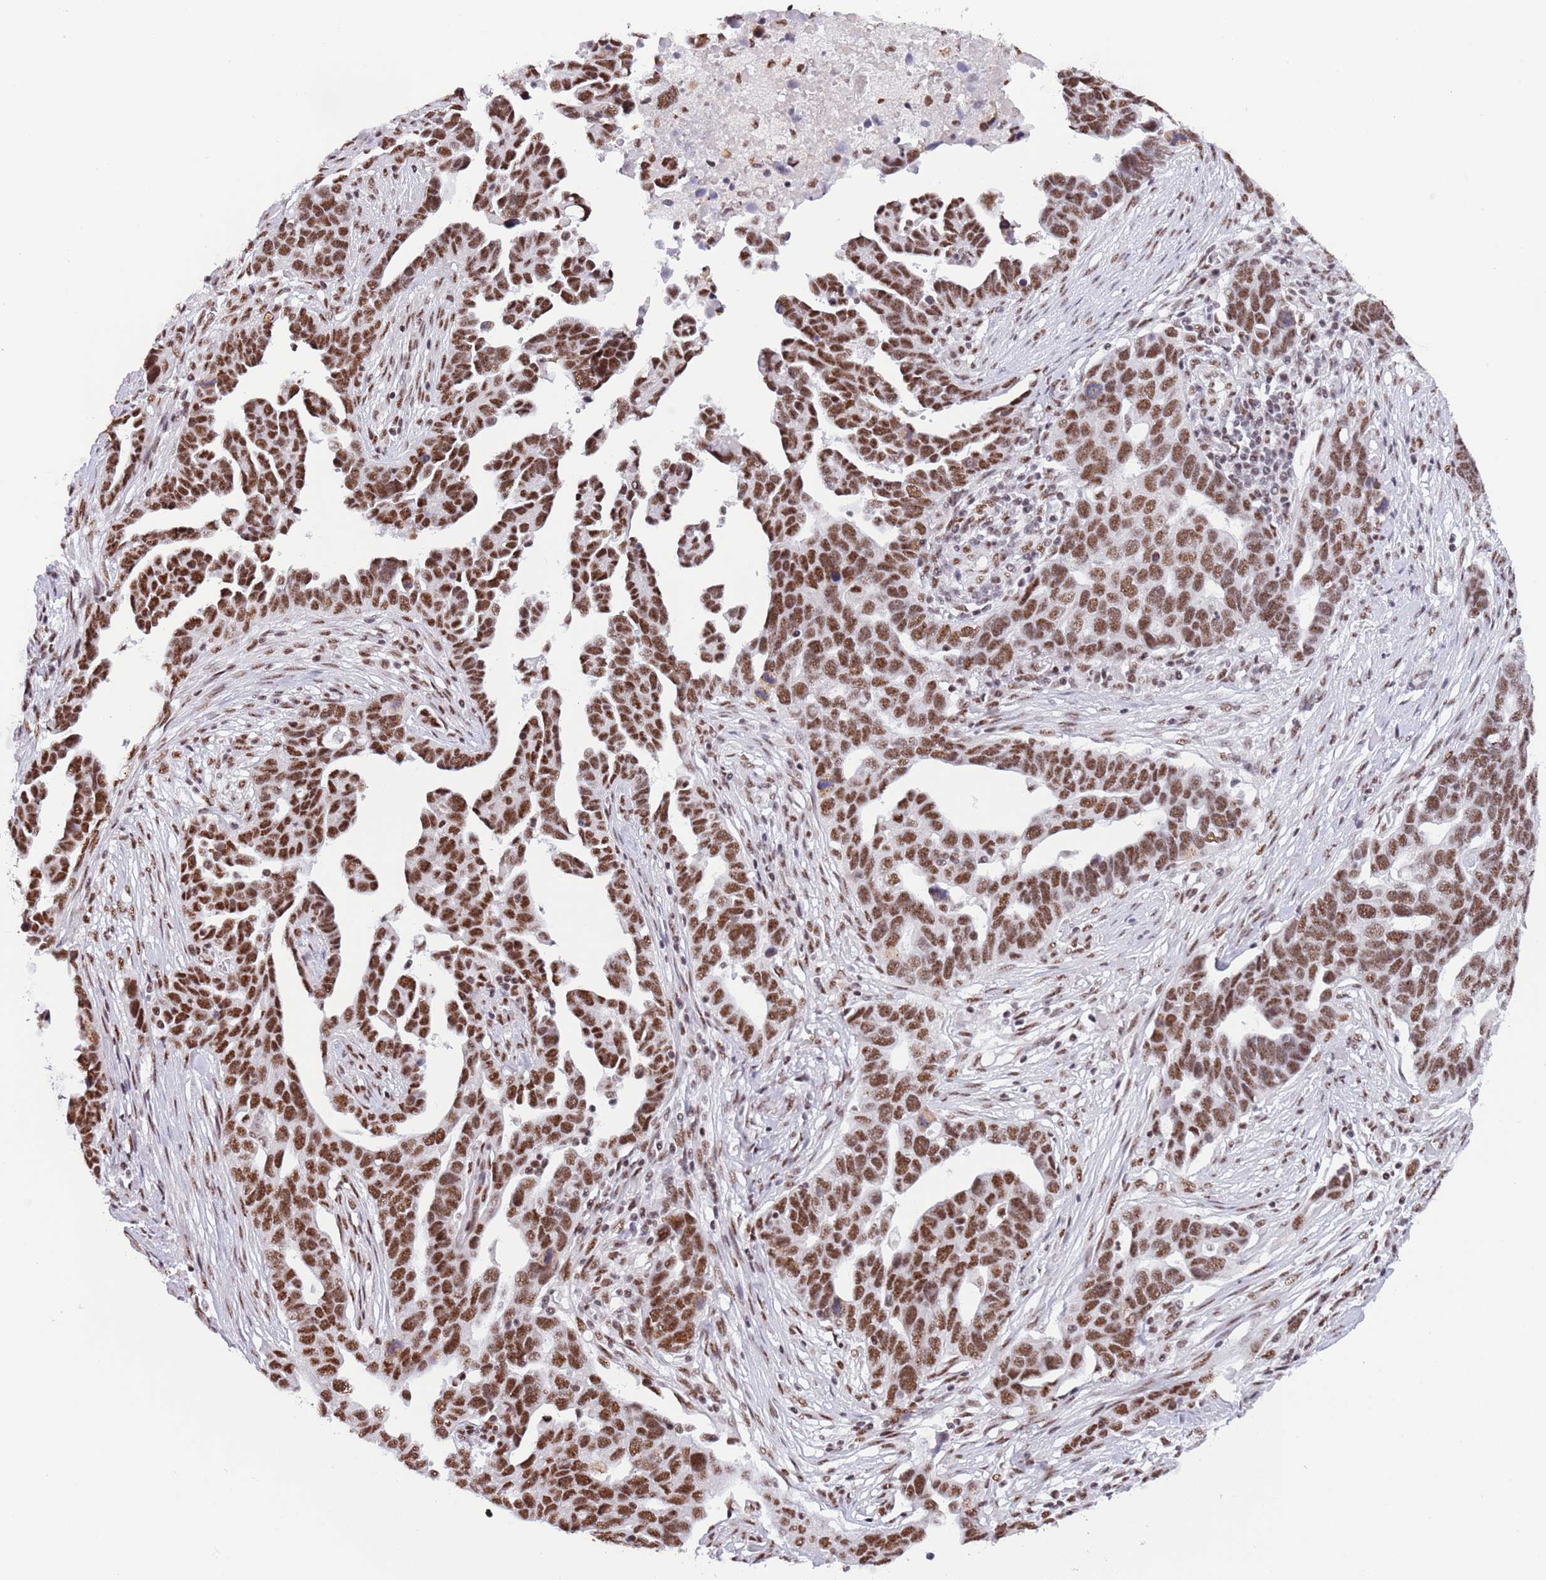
{"staining": {"intensity": "moderate", "quantity": ">75%", "location": "nuclear"}, "tissue": "ovarian cancer", "cell_type": "Tumor cells", "image_type": "cancer", "snomed": [{"axis": "morphology", "description": "Cystadenocarcinoma, serous, NOS"}, {"axis": "topography", "description": "Ovary"}], "caption": "A medium amount of moderate nuclear positivity is appreciated in approximately >75% of tumor cells in ovarian serous cystadenocarcinoma tissue.", "gene": "SF3A2", "patient": {"sex": "female", "age": 54}}